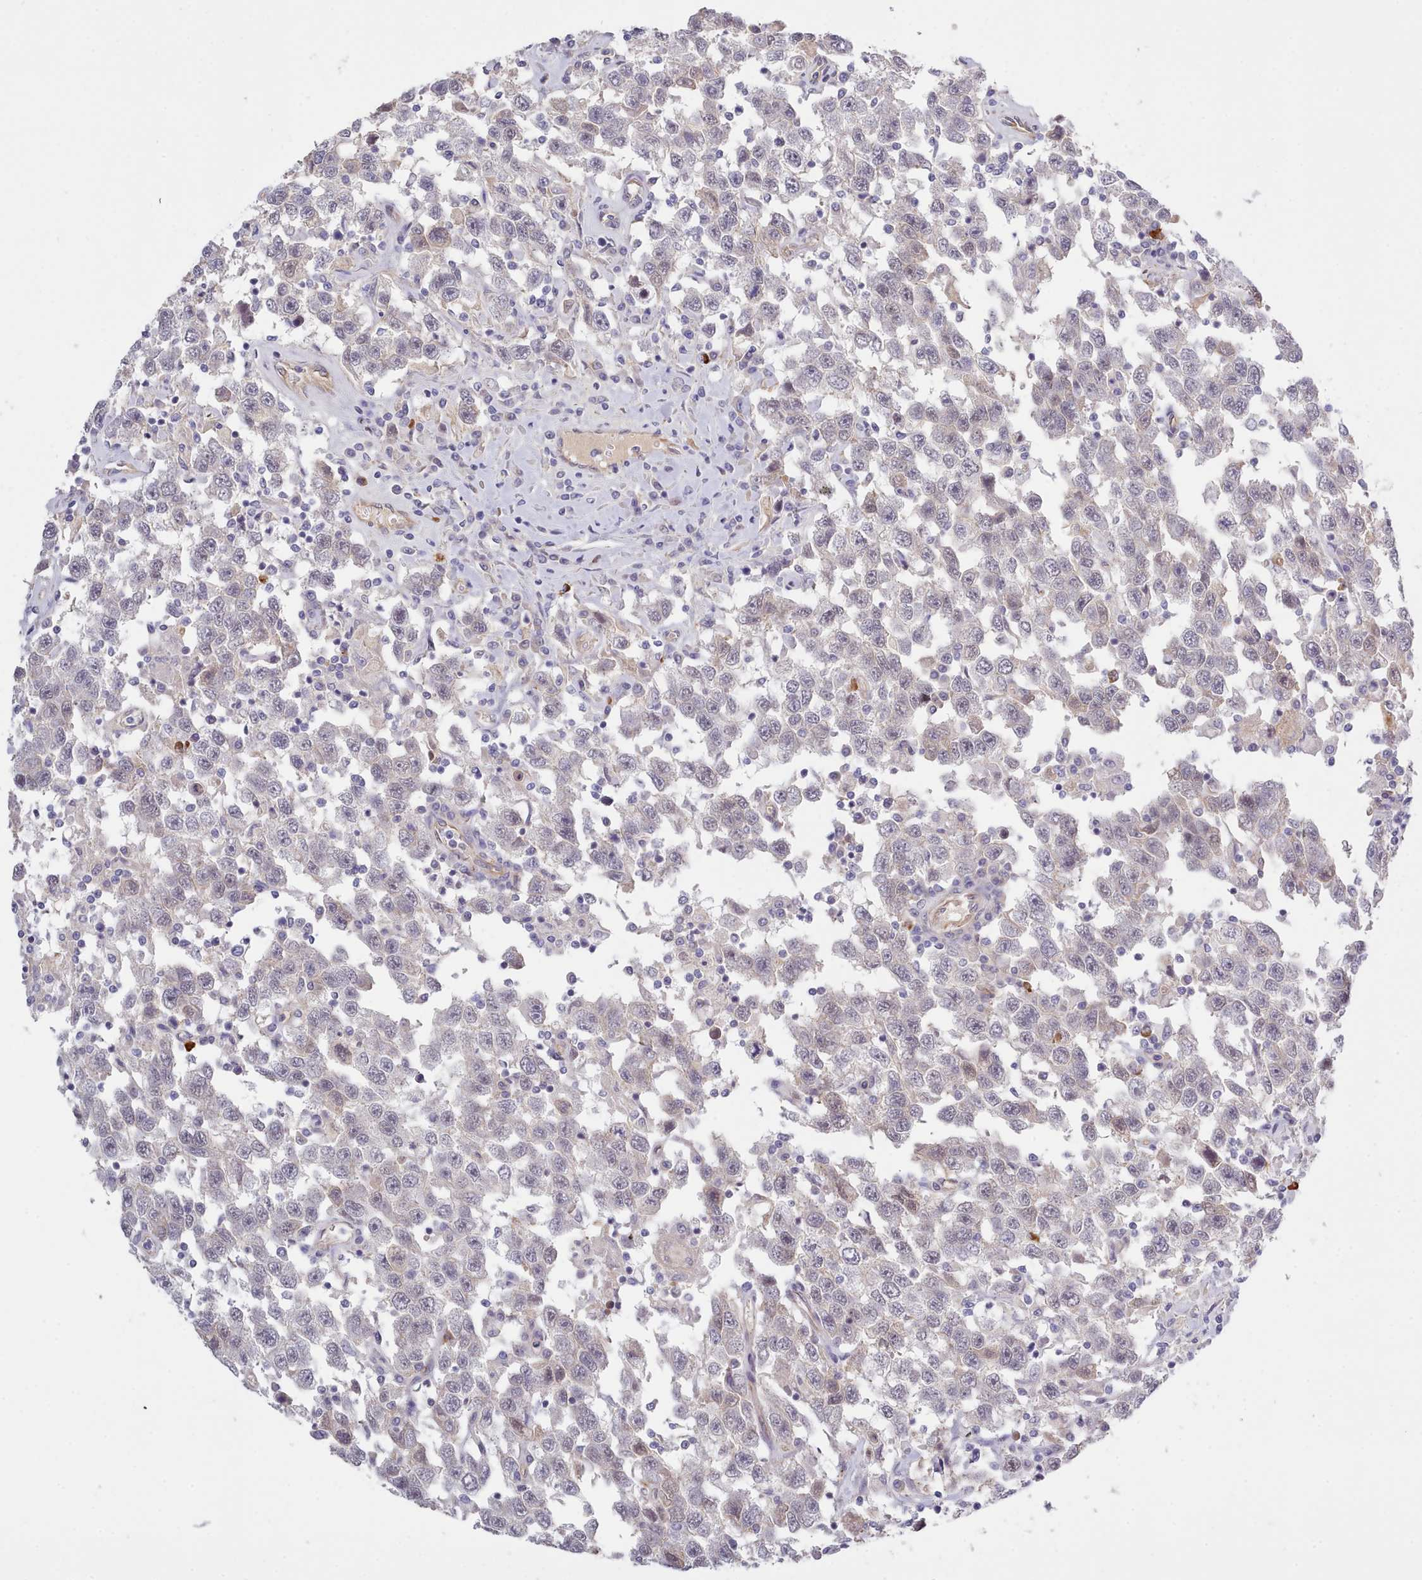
{"staining": {"intensity": "negative", "quantity": "none", "location": "none"}, "tissue": "testis cancer", "cell_type": "Tumor cells", "image_type": "cancer", "snomed": [{"axis": "morphology", "description": "Seminoma, NOS"}, {"axis": "topography", "description": "Testis"}], "caption": "Tumor cells are negative for brown protein staining in testis seminoma.", "gene": "ZC3H13", "patient": {"sex": "male", "age": 41}}